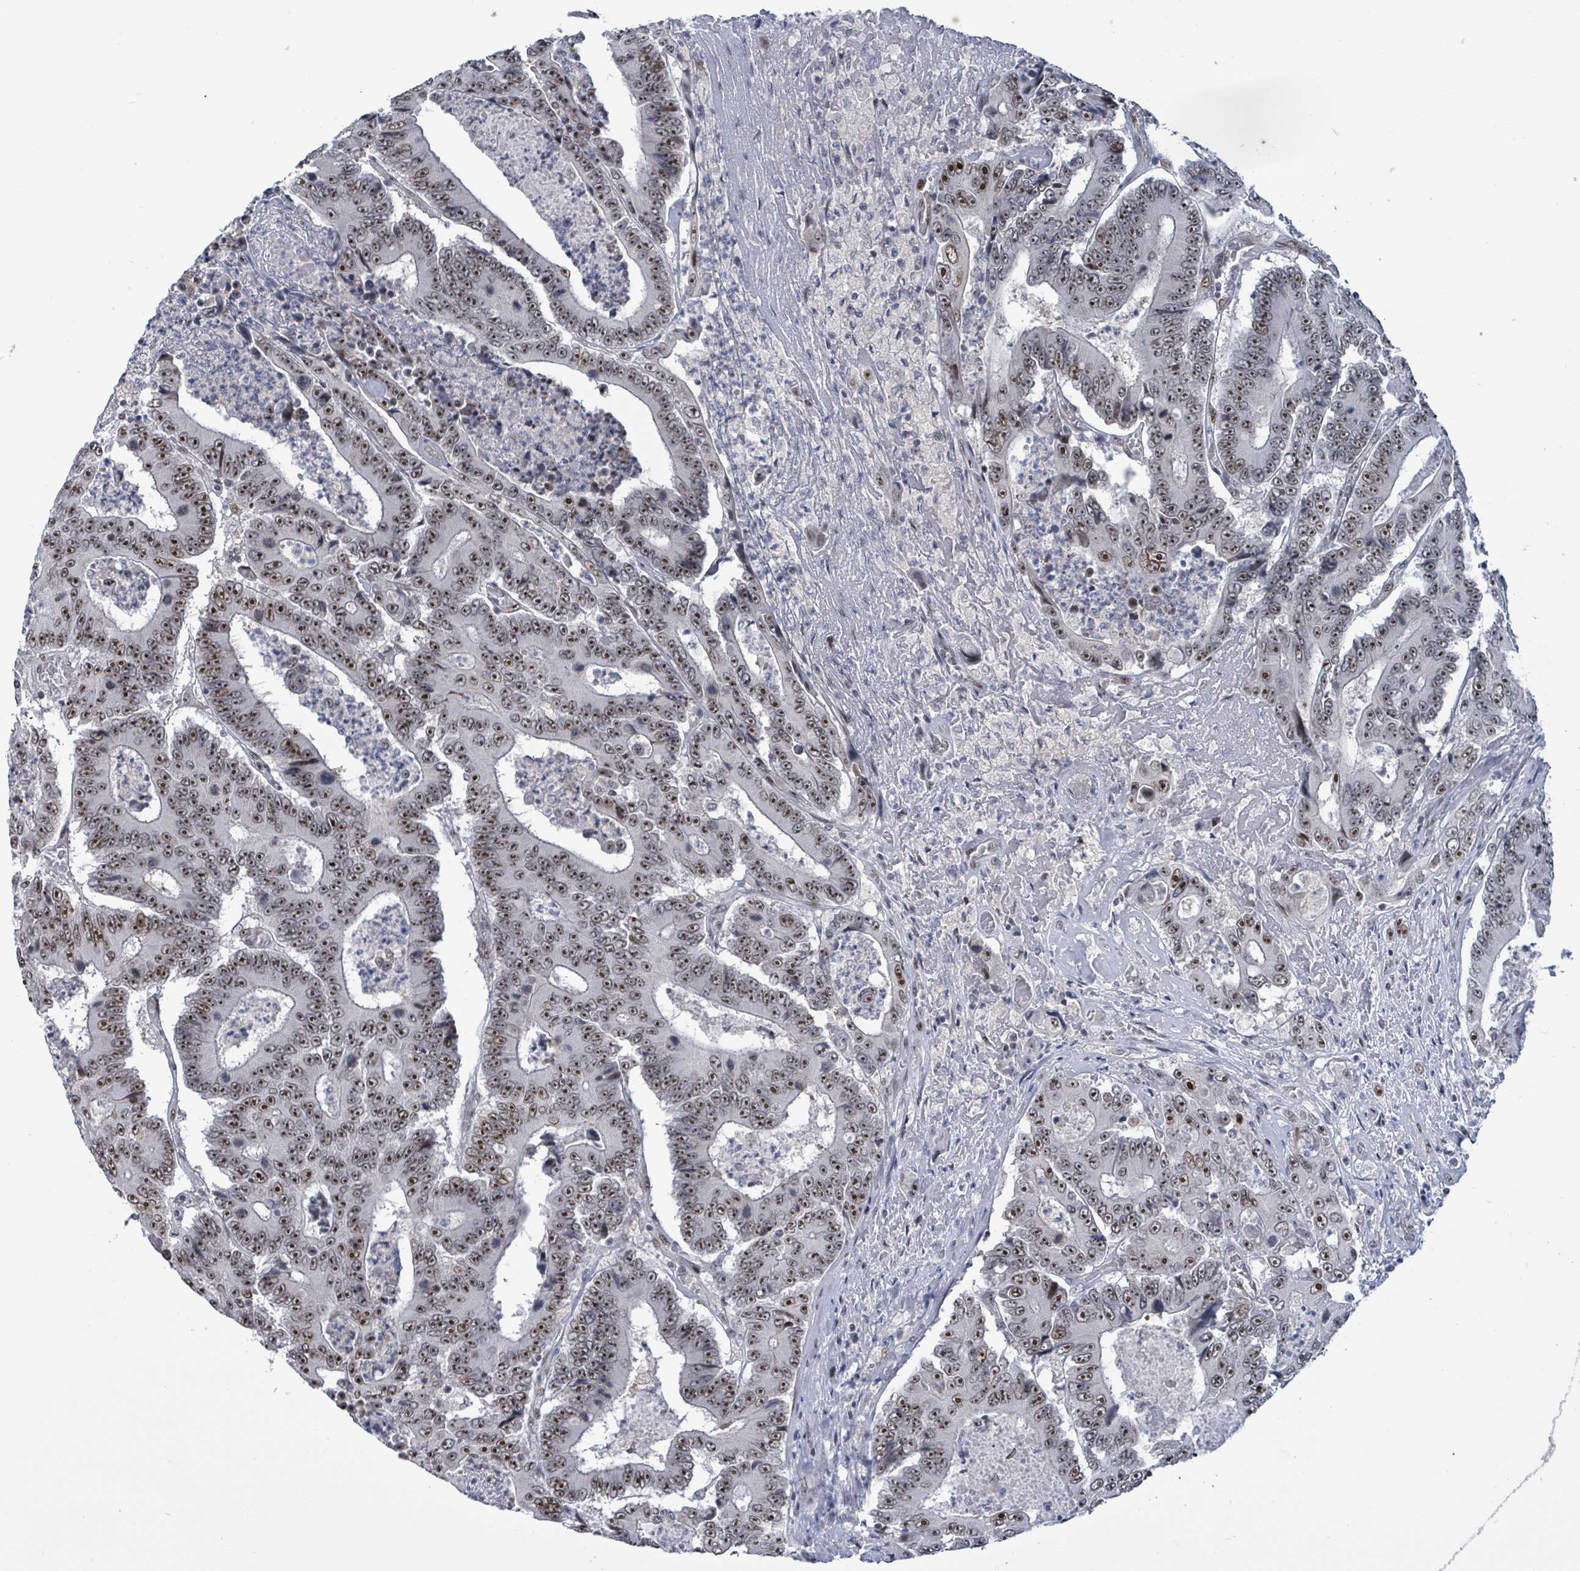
{"staining": {"intensity": "strong", "quantity": ">75%", "location": "nuclear"}, "tissue": "colorectal cancer", "cell_type": "Tumor cells", "image_type": "cancer", "snomed": [{"axis": "morphology", "description": "Adenocarcinoma, NOS"}, {"axis": "topography", "description": "Colon"}], "caption": "Colorectal cancer (adenocarcinoma) stained for a protein exhibits strong nuclear positivity in tumor cells.", "gene": "RRN3", "patient": {"sex": "male", "age": 83}}